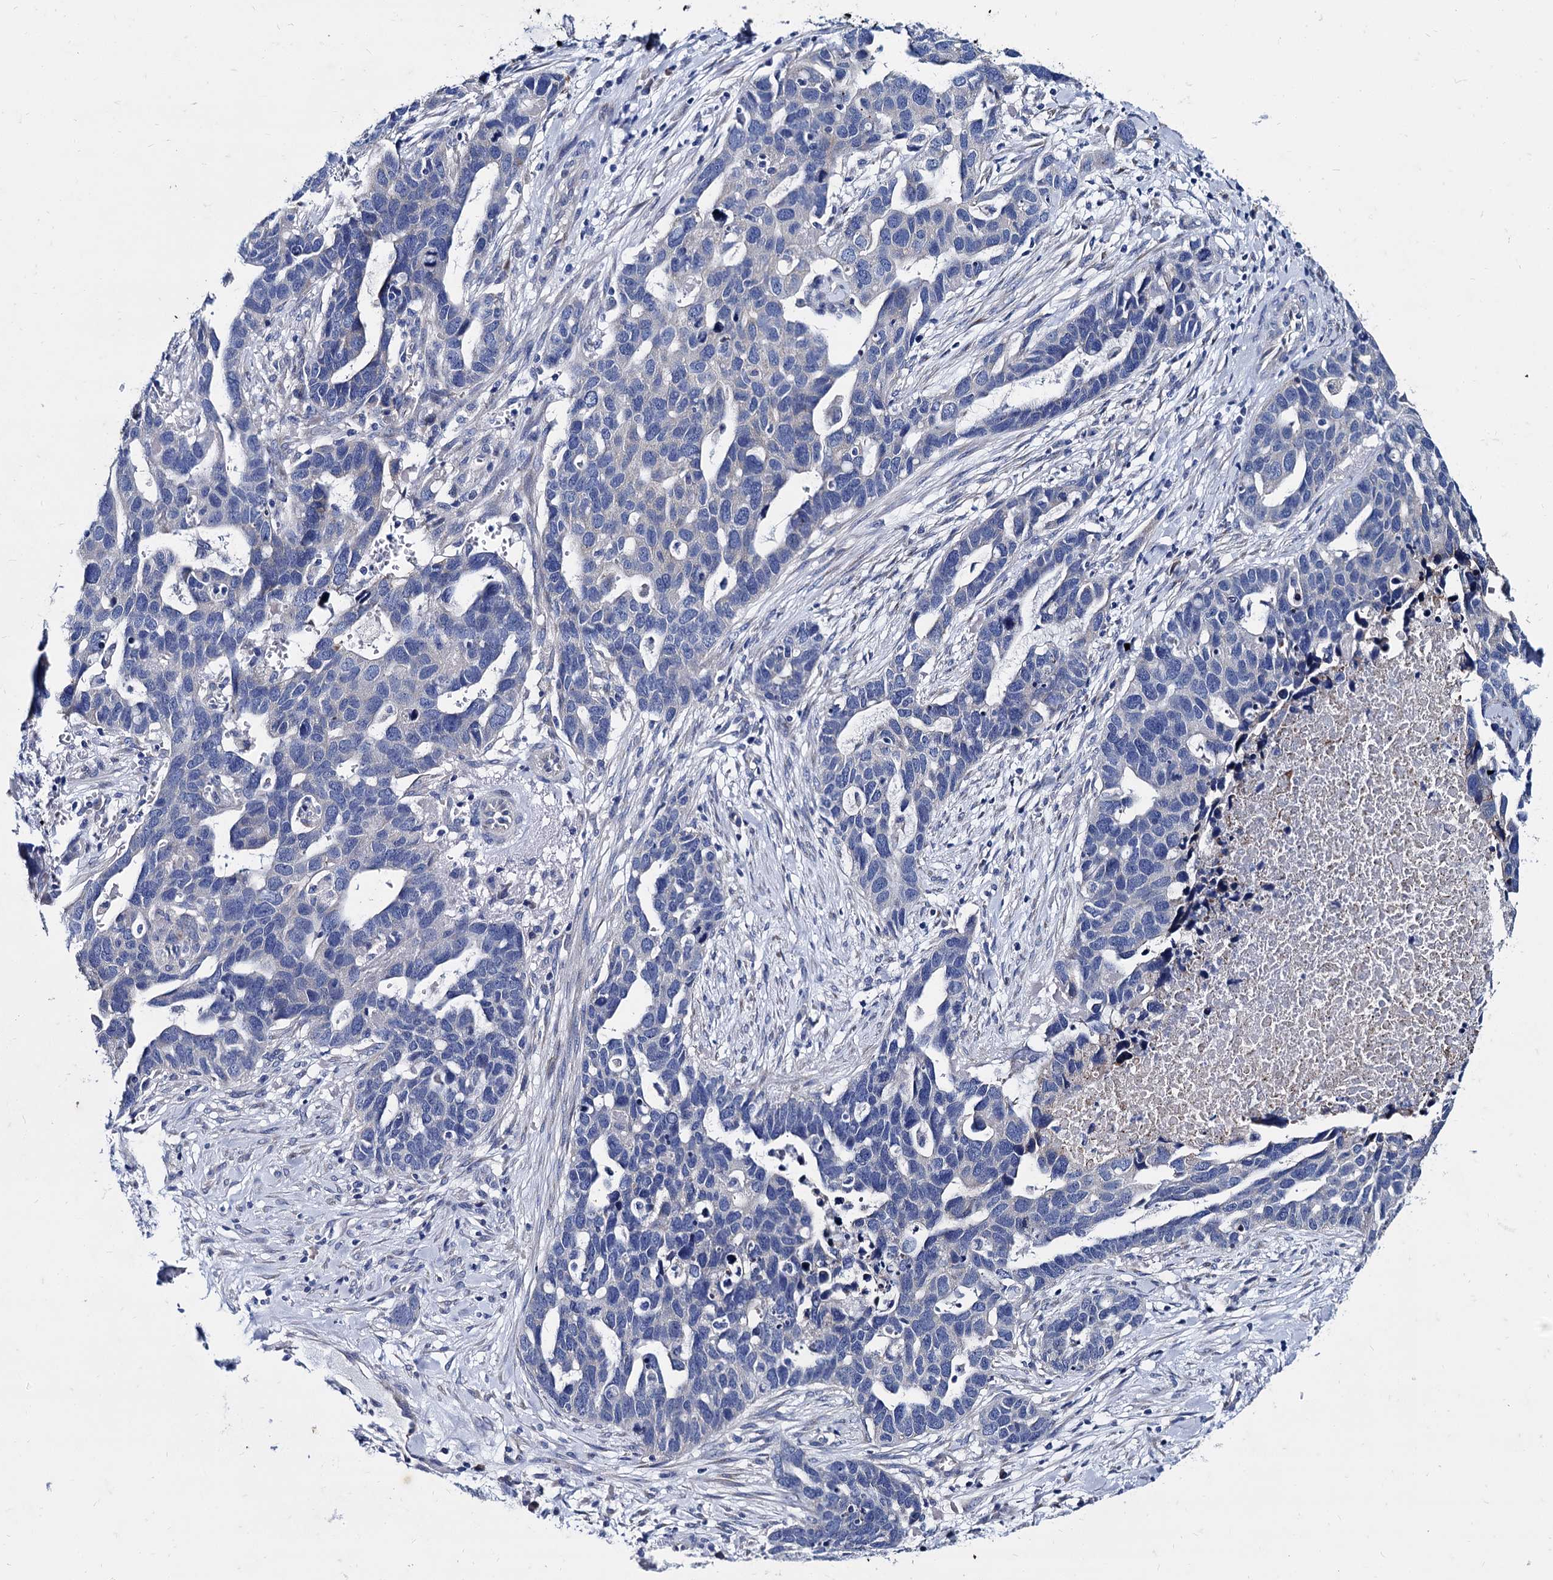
{"staining": {"intensity": "negative", "quantity": "none", "location": "none"}, "tissue": "ovarian cancer", "cell_type": "Tumor cells", "image_type": "cancer", "snomed": [{"axis": "morphology", "description": "Cystadenocarcinoma, serous, NOS"}, {"axis": "topography", "description": "Ovary"}], "caption": "Tumor cells show no significant protein expression in serous cystadenocarcinoma (ovarian). (DAB (3,3'-diaminobenzidine) immunohistochemistry (IHC) with hematoxylin counter stain).", "gene": "FOXR2", "patient": {"sex": "female", "age": 54}}